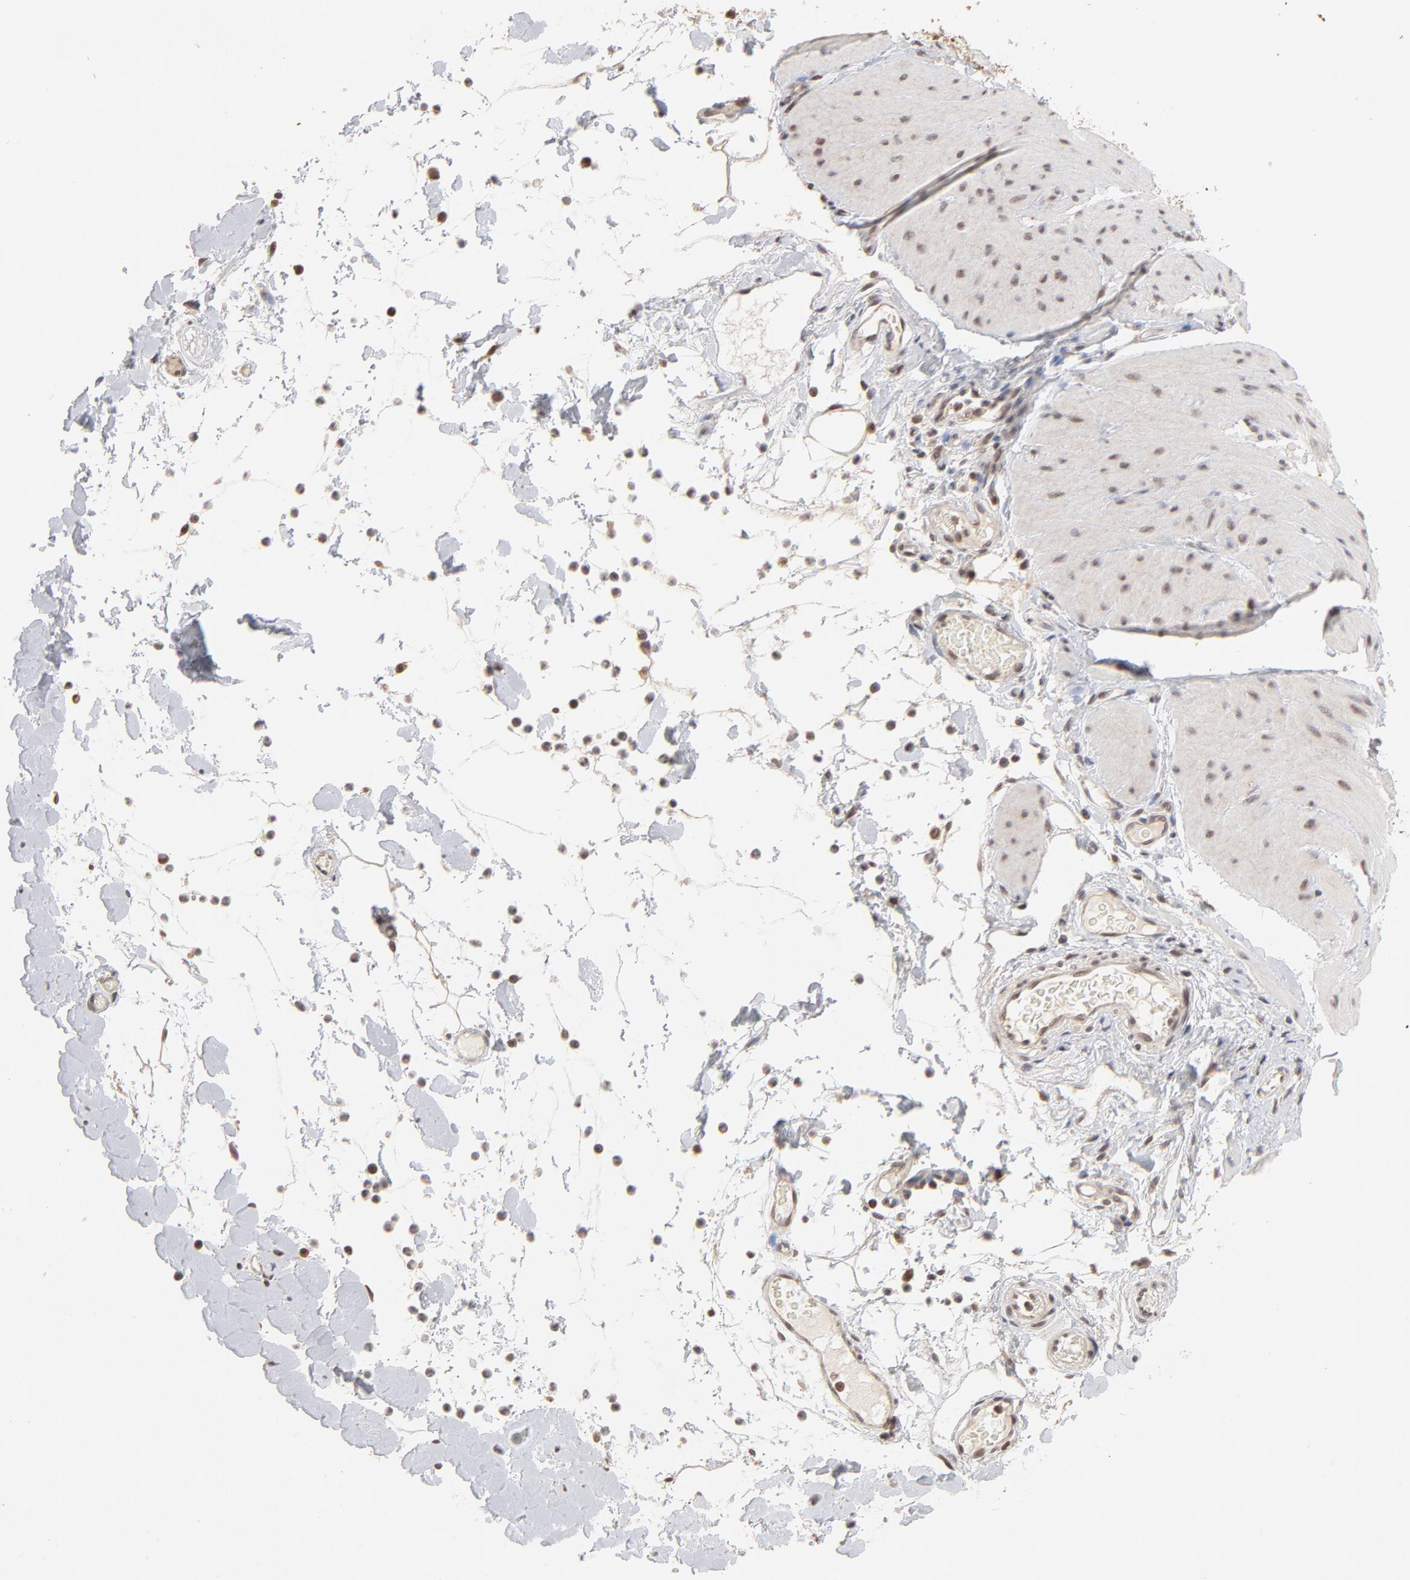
{"staining": {"intensity": "weak", "quantity": ">75%", "location": "nuclear"}, "tissue": "smooth muscle", "cell_type": "Smooth muscle cells", "image_type": "normal", "snomed": [{"axis": "morphology", "description": "Normal tissue, NOS"}, {"axis": "topography", "description": "Smooth muscle"}, {"axis": "topography", "description": "Colon"}], "caption": "Smooth muscle stained with immunohistochemistry shows weak nuclear staining in approximately >75% of smooth muscle cells. The staining was performed using DAB to visualize the protein expression in brown, while the nuclei were stained in blue with hematoxylin (Magnification: 20x).", "gene": "ARIH1", "patient": {"sex": "male", "age": 67}}